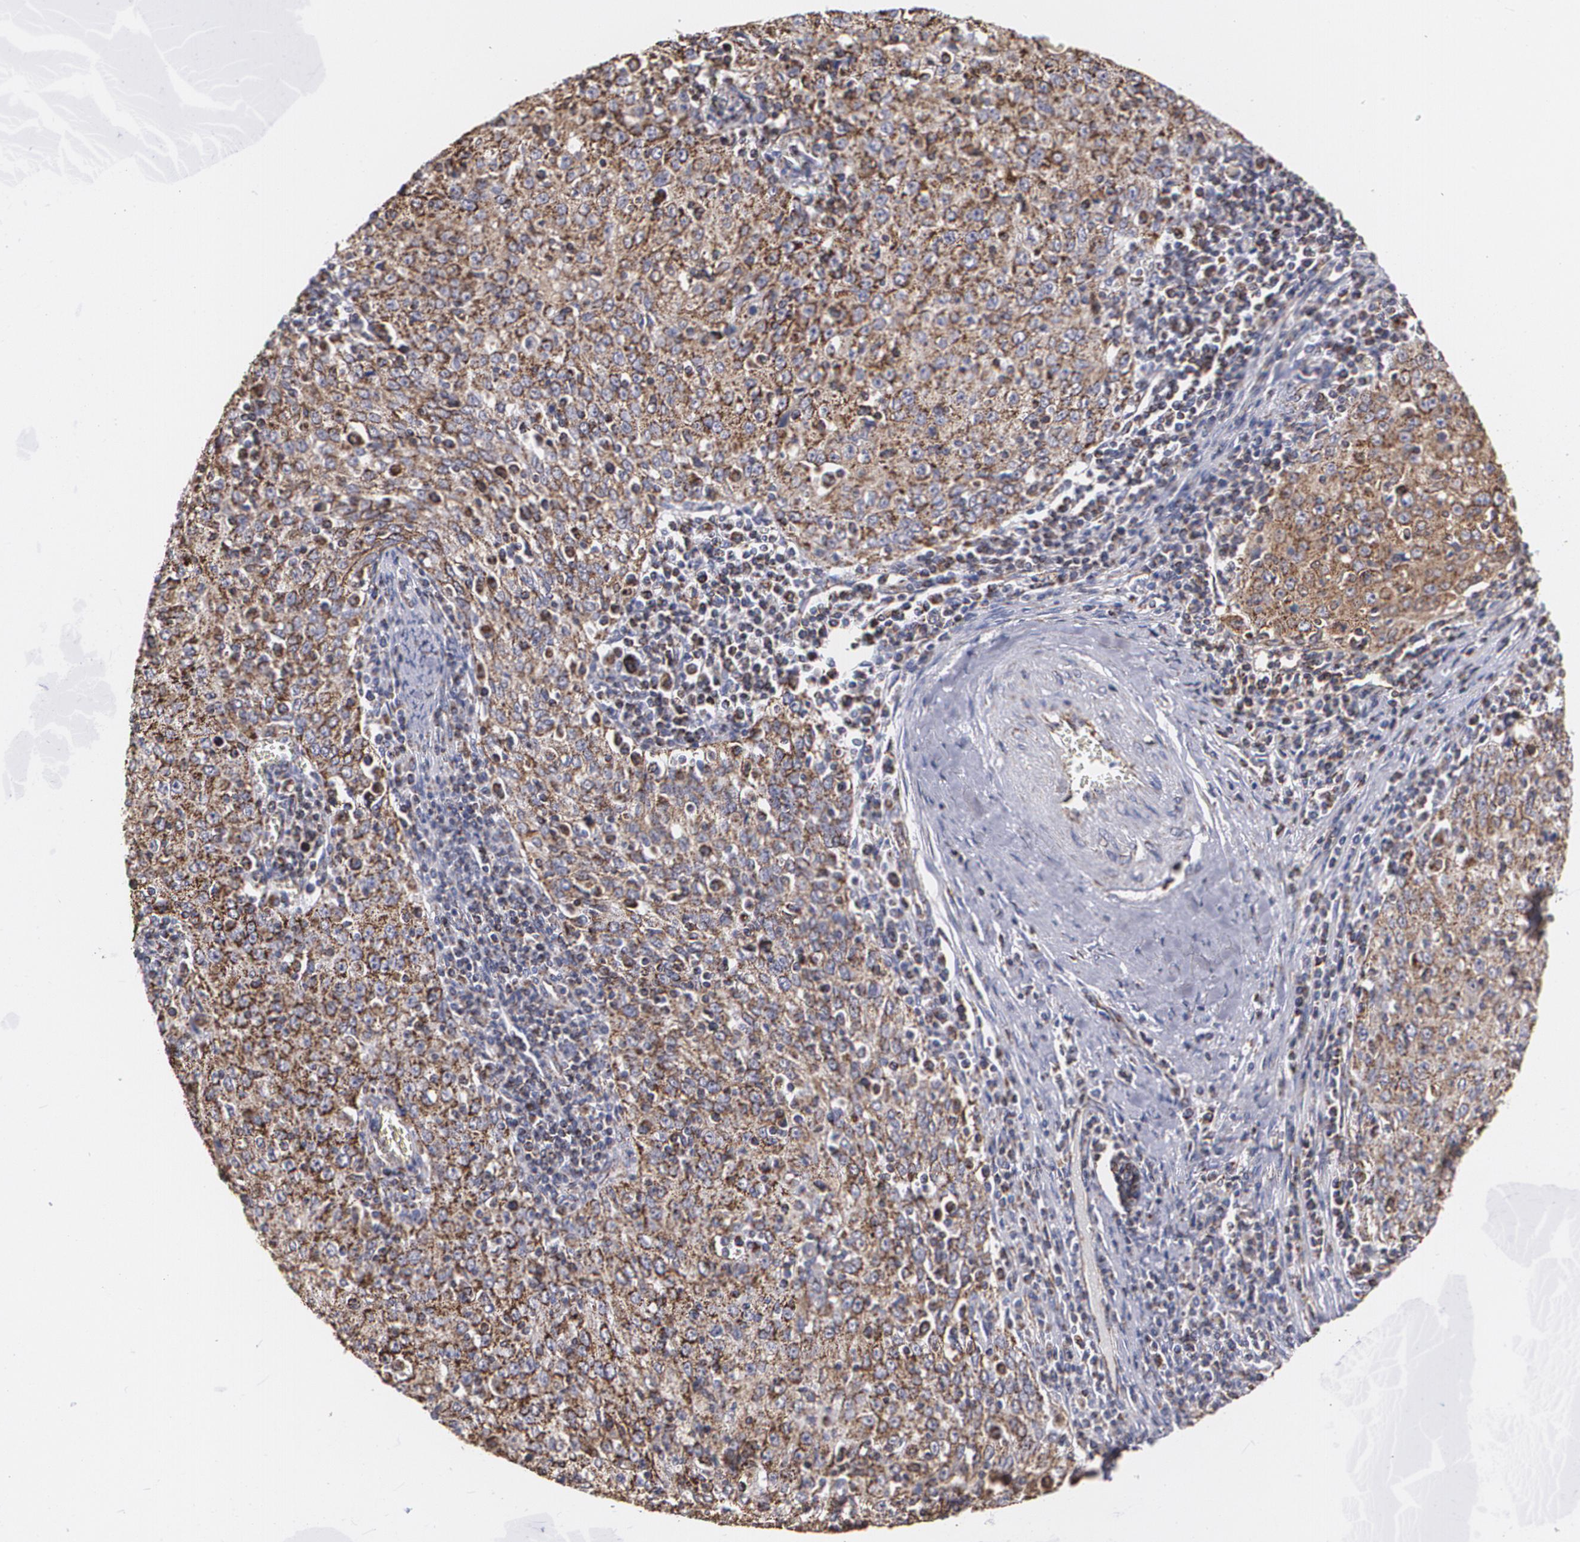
{"staining": {"intensity": "moderate", "quantity": ">75%", "location": "cytoplasmic/membranous"}, "tissue": "cervical cancer", "cell_type": "Tumor cells", "image_type": "cancer", "snomed": [{"axis": "morphology", "description": "Squamous cell carcinoma, NOS"}, {"axis": "topography", "description": "Cervix"}], "caption": "Protein staining exhibits moderate cytoplasmic/membranous expression in about >75% of tumor cells in cervical cancer (squamous cell carcinoma).", "gene": "HSPD1", "patient": {"sex": "female", "age": 27}}